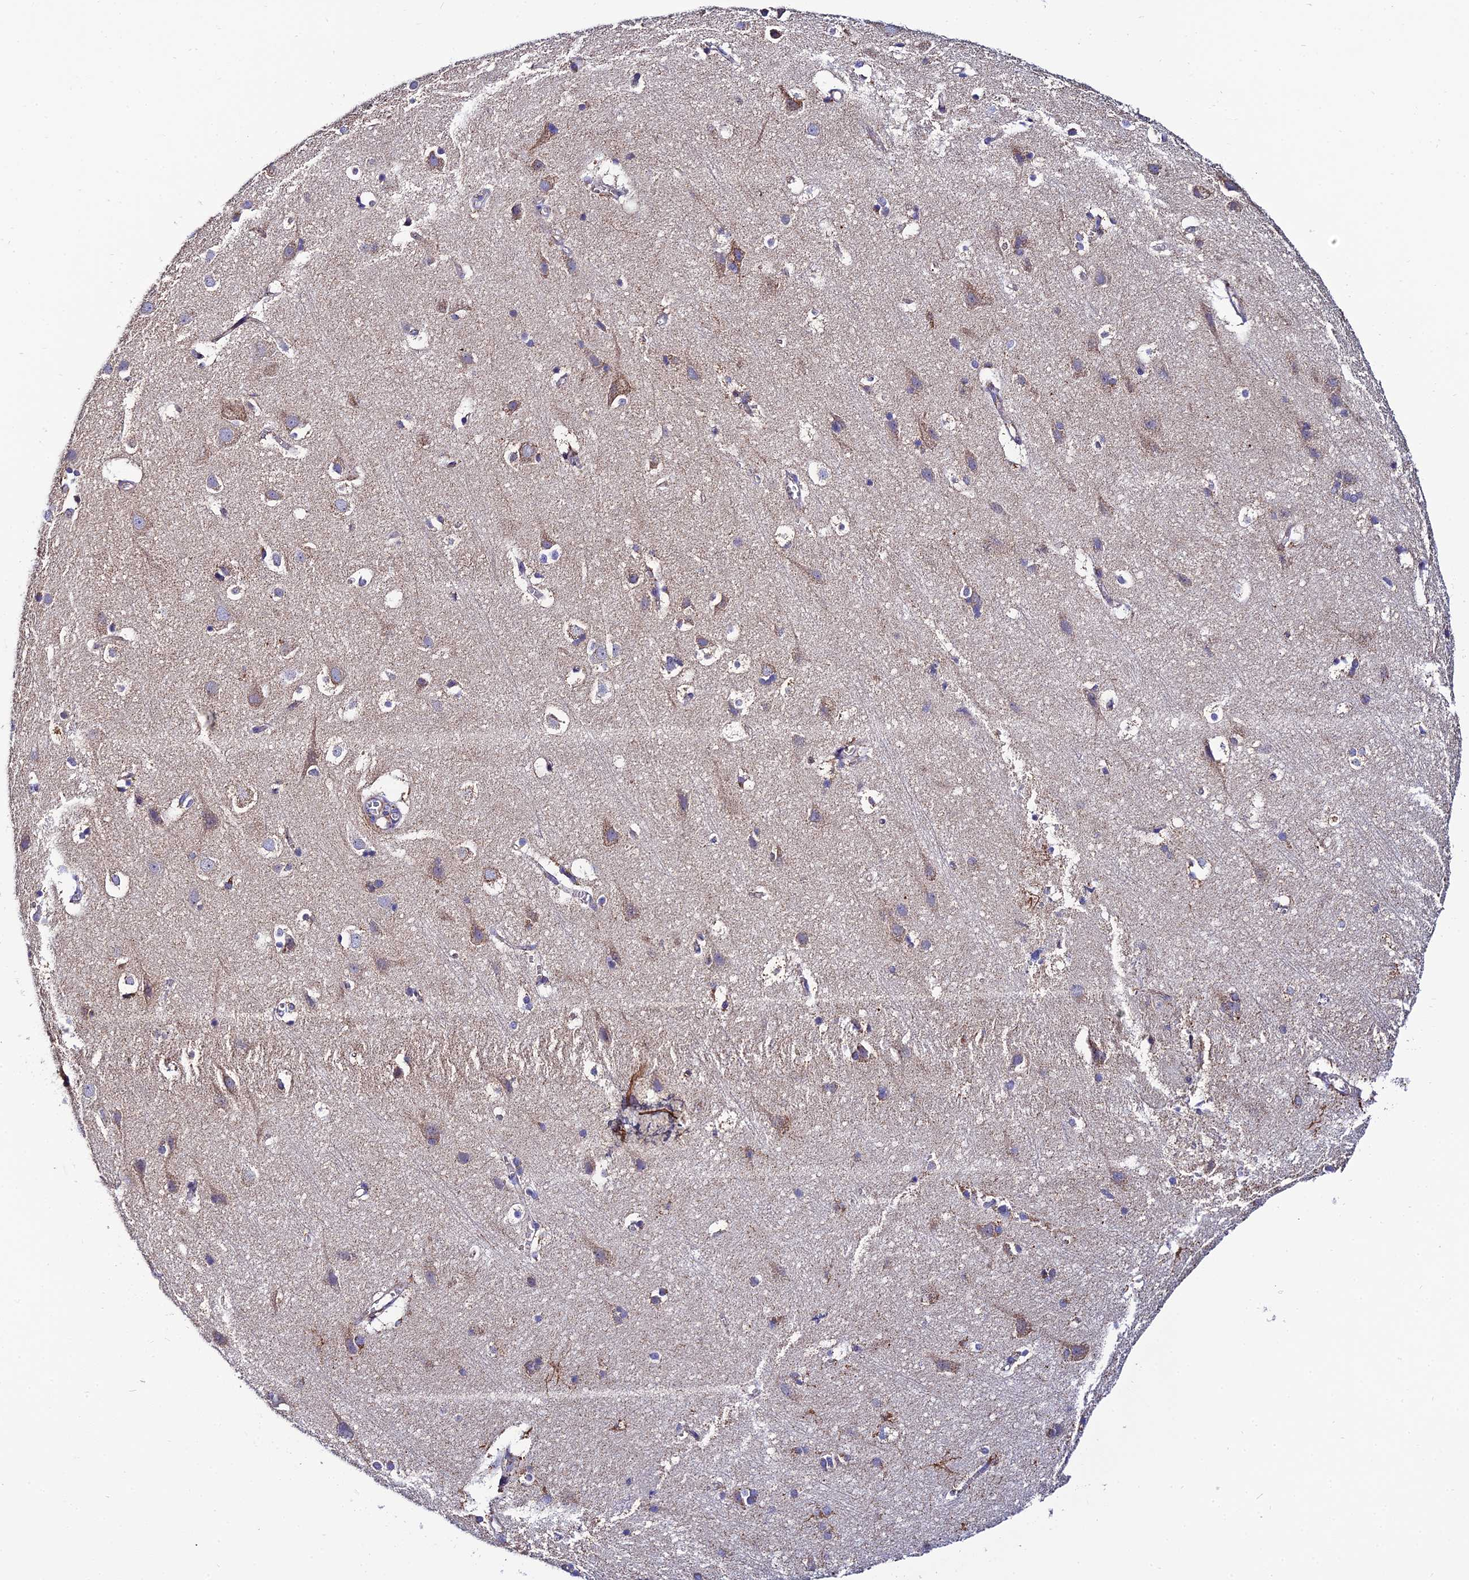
{"staining": {"intensity": "weak", "quantity": ">75%", "location": "cytoplasmic/membranous"}, "tissue": "cerebral cortex", "cell_type": "Endothelial cells", "image_type": "normal", "snomed": [{"axis": "morphology", "description": "Normal tissue, NOS"}, {"axis": "topography", "description": "Cerebral cortex"}], "caption": "An image showing weak cytoplasmic/membranous staining in about >75% of endothelial cells in benign cerebral cortex, as visualized by brown immunohistochemical staining.", "gene": "NIPSNAP3A", "patient": {"sex": "male", "age": 54}}